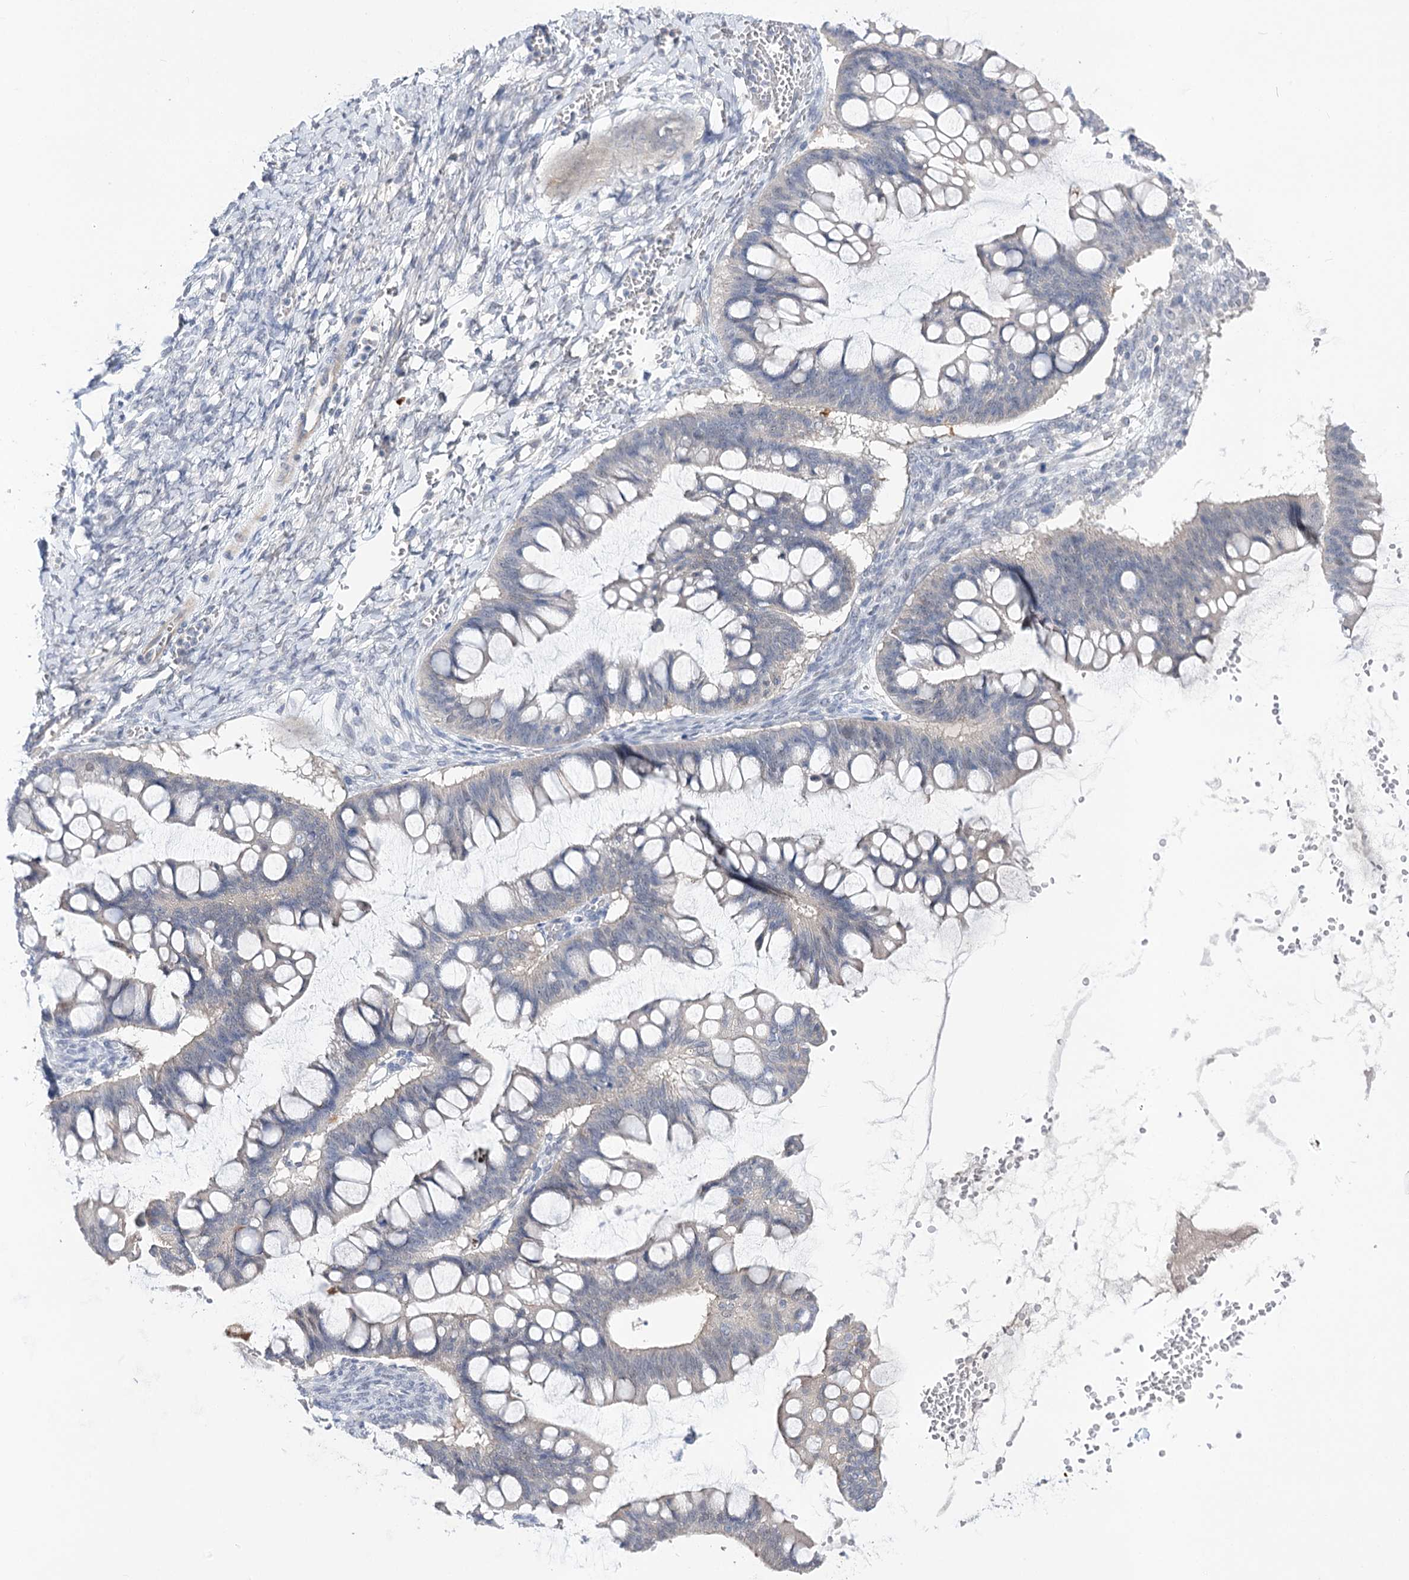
{"staining": {"intensity": "negative", "quantity": "none", "location": "none"}, "tissue": "ovarian cancer", "cell_type": "Tumor cells", "image_type": "cancer", "snomed": [{"axis": "morphology", "description": "Cystadenocarcinoma, mucinous, NOS"}, {"axis": "topography", "description": "Ovary"}], "caption": "Immunohistochemistry of human ovarian mucinous cystadenocarcinoma displays no staining in tumor cells.", "gene": "ATP10B", "patient": {"sex": "female", "age": 73}}